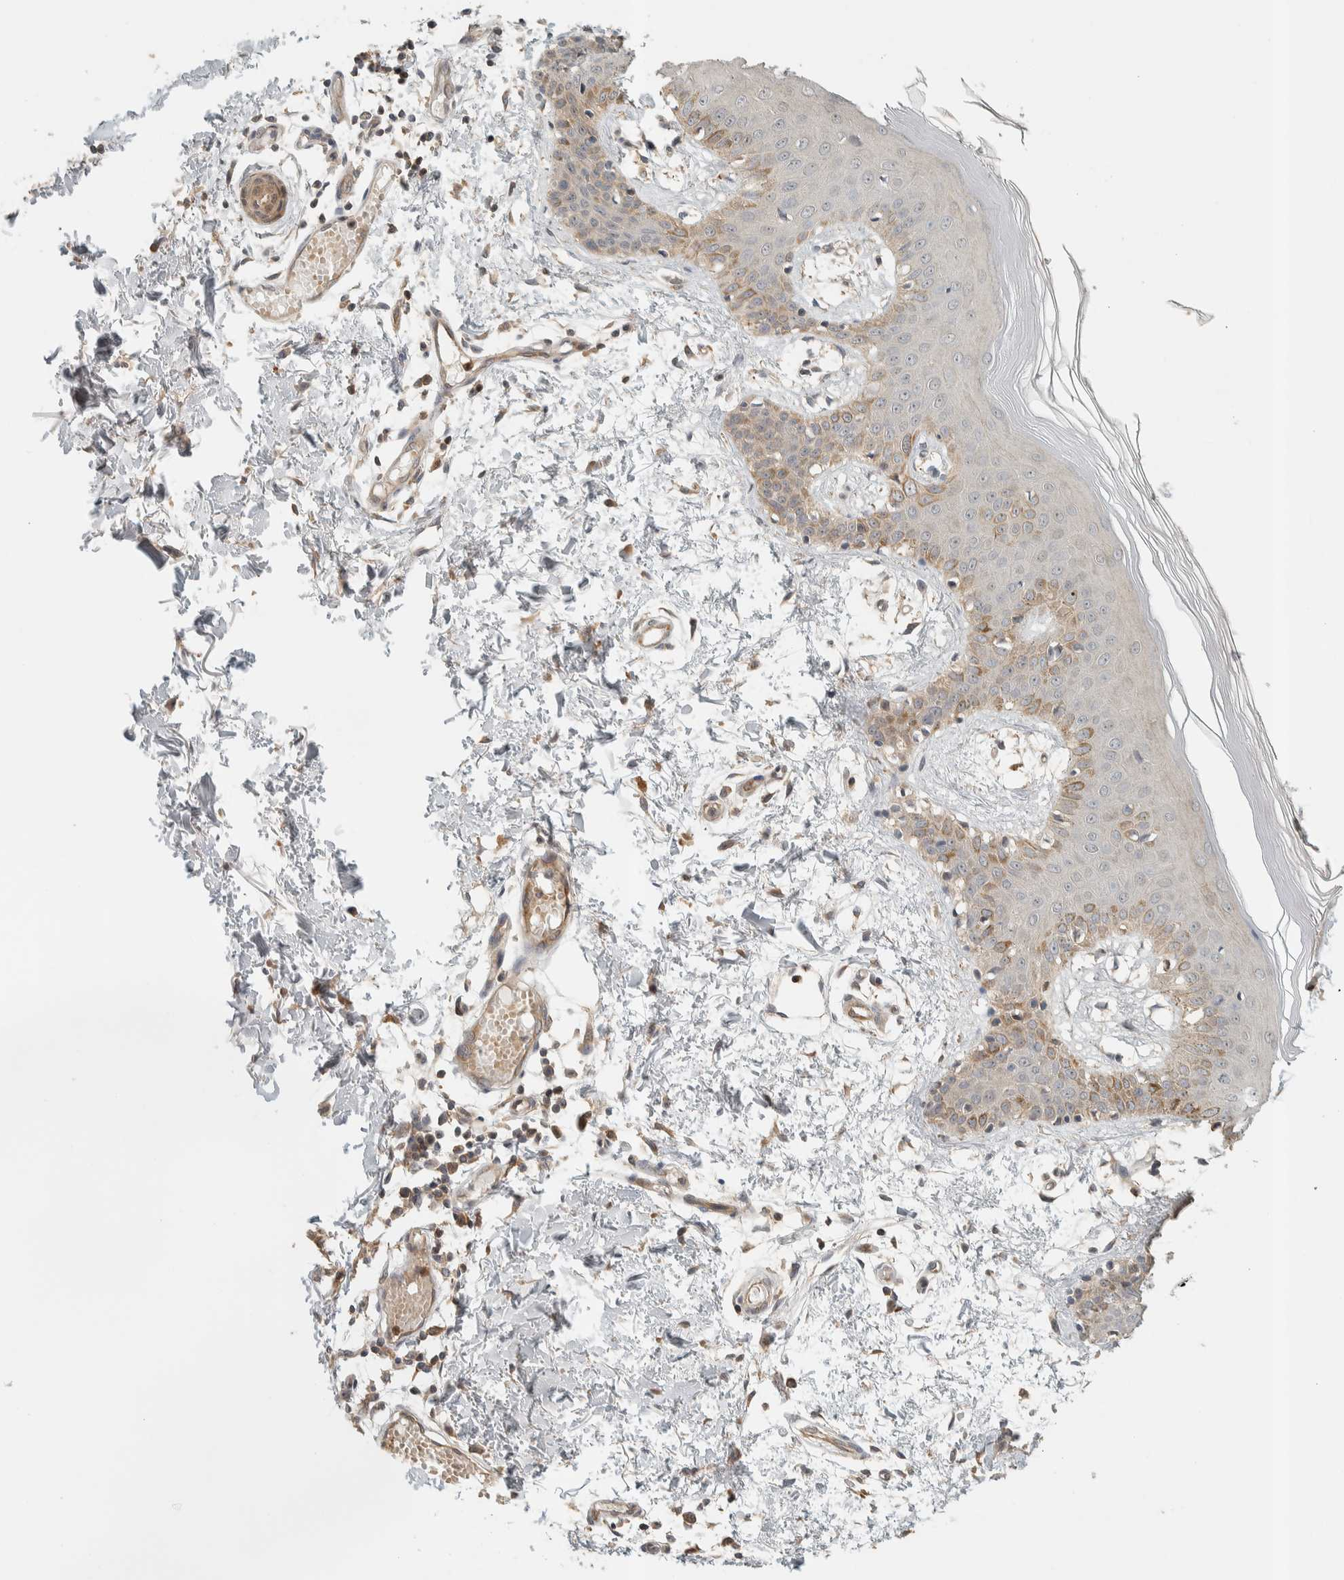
{"staining": {"intensity": "negative", "quantity": "none", "location": "none"}, "tissue": "skin", "cell_type": "Fibroblasts", "image_type": "normal", "snomed": [{"axis": "morphology", "description": "Normal tissue, NOS"}, {"axis": "topography", "description": "Skin"}], "caption": "An immunohistochemistry histopathology image of benign skin is shown. There is no staining in fibroblasts of skin.", "gene": "ADSS2", "patient": {"sex": "male", "age": 53}}